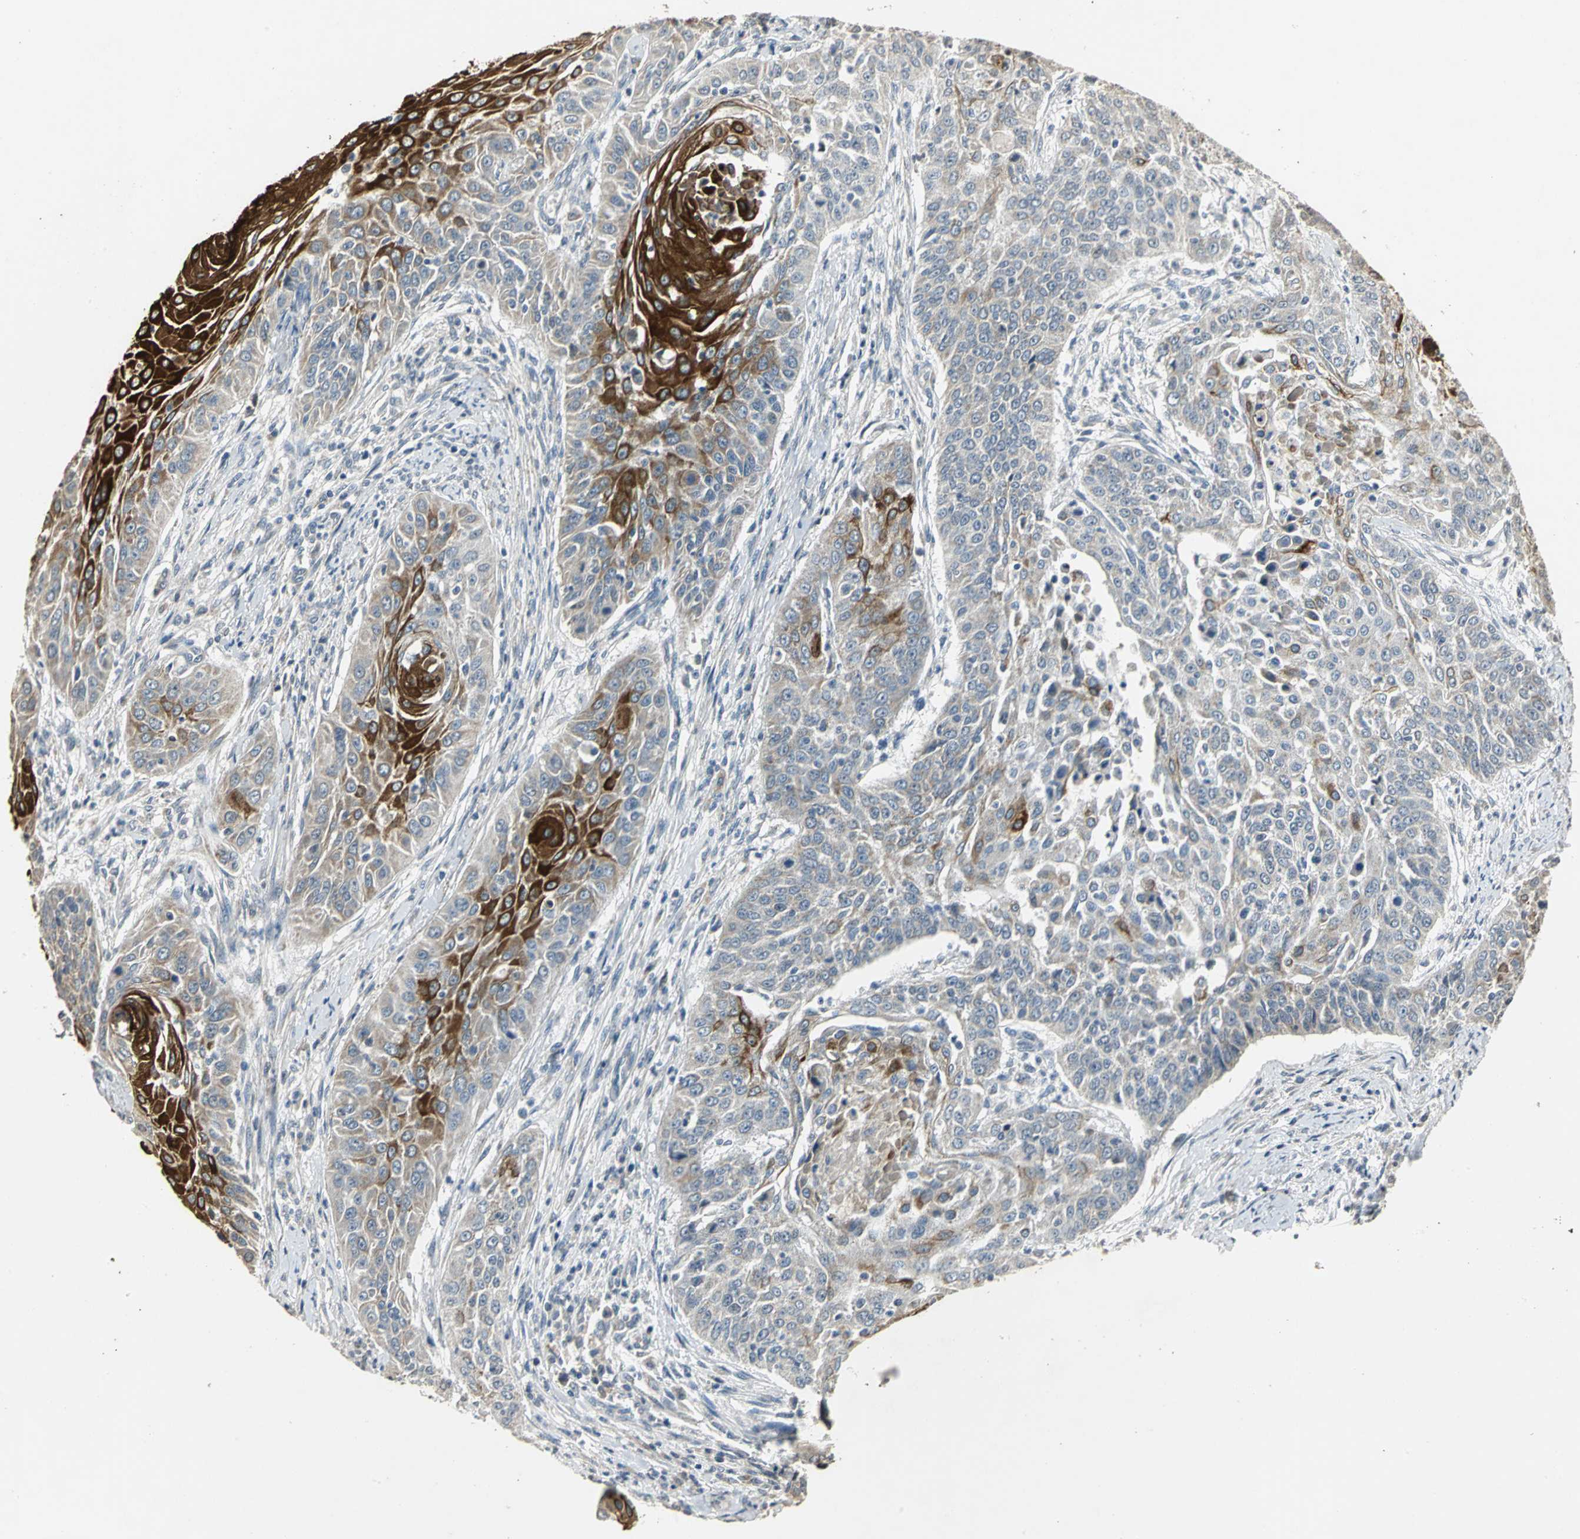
{"staining": {"intensity": "strong", "quantity": "<25%", "location": "cytoplasmic/membranous"}, "tissue": "cervical cancer", "cell_type": "Tumor cells", "image_type": "cancer", "snomed": [{"axis": "morphology", "description": "Squamous cell carcinoma, NOS"}, {"axis": "topography", "description": "Cervix"}], "caption": "Immunohistochemical staining of cervical cancer (squamous cell carcinoma) reveals medium levels of strong cytoplasmic/membranous protein staining in about <25% of tumor cells.", "gene": "JADE3", "patient": {"sex": "female", "age": 33}}